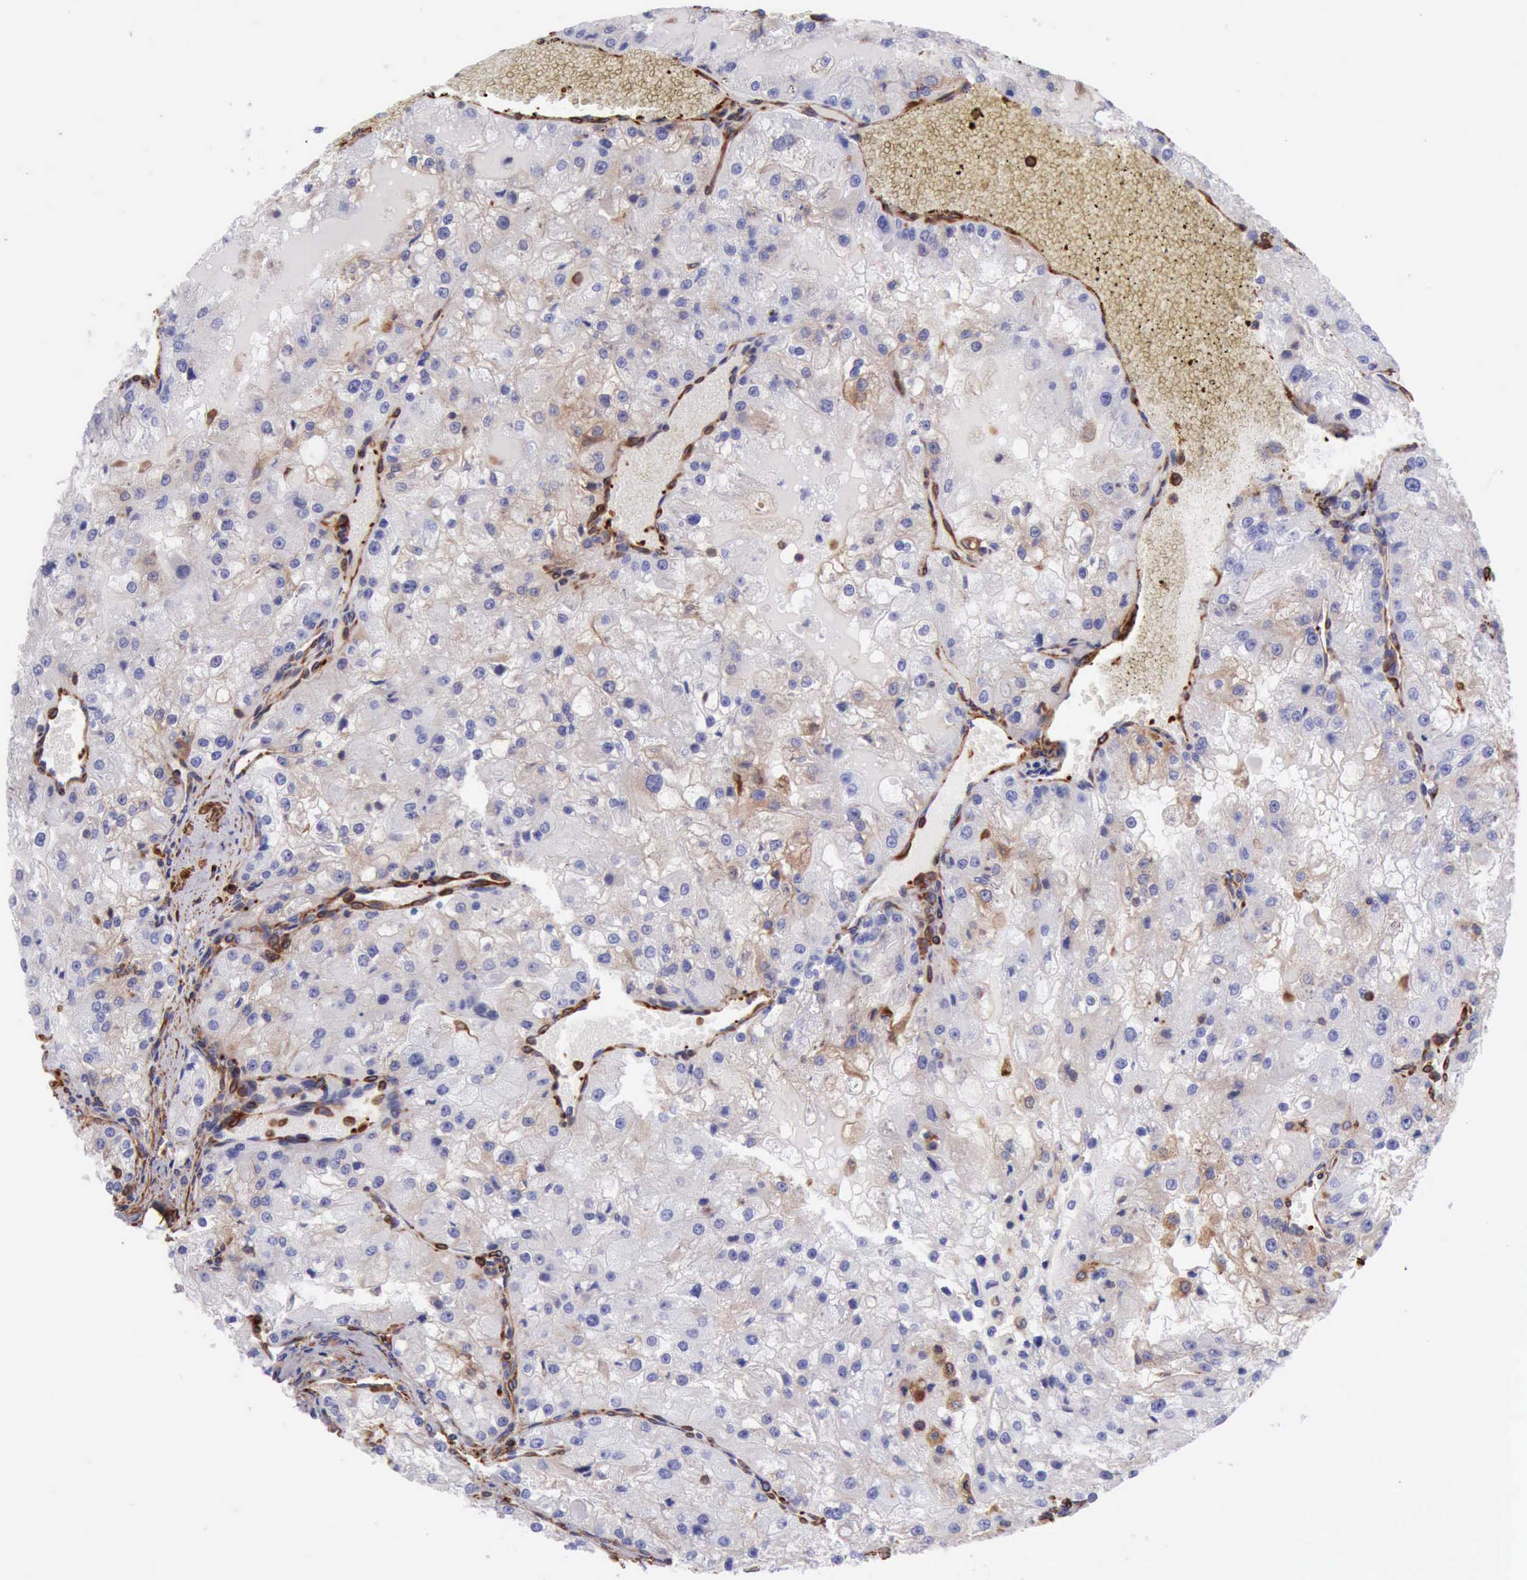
{"staining": {"intensity": "negative", "quantity": "none", "location": "none"}, "tissue": "renal cancer", "cell_type": "Tumor cells", "image_type": "cancer", "snomed": [{"axis": "morphology", "description": "Adenocarcinoma, NOS"}, {"axis": "topography", "description": "Kidney"}], "caption": "A histopathology image of human renal cancer (adenocarcinoma) is negative for staining in tumor cells.", "gene": "FLNA", "patient": {"sex": "female", "age": 74}}